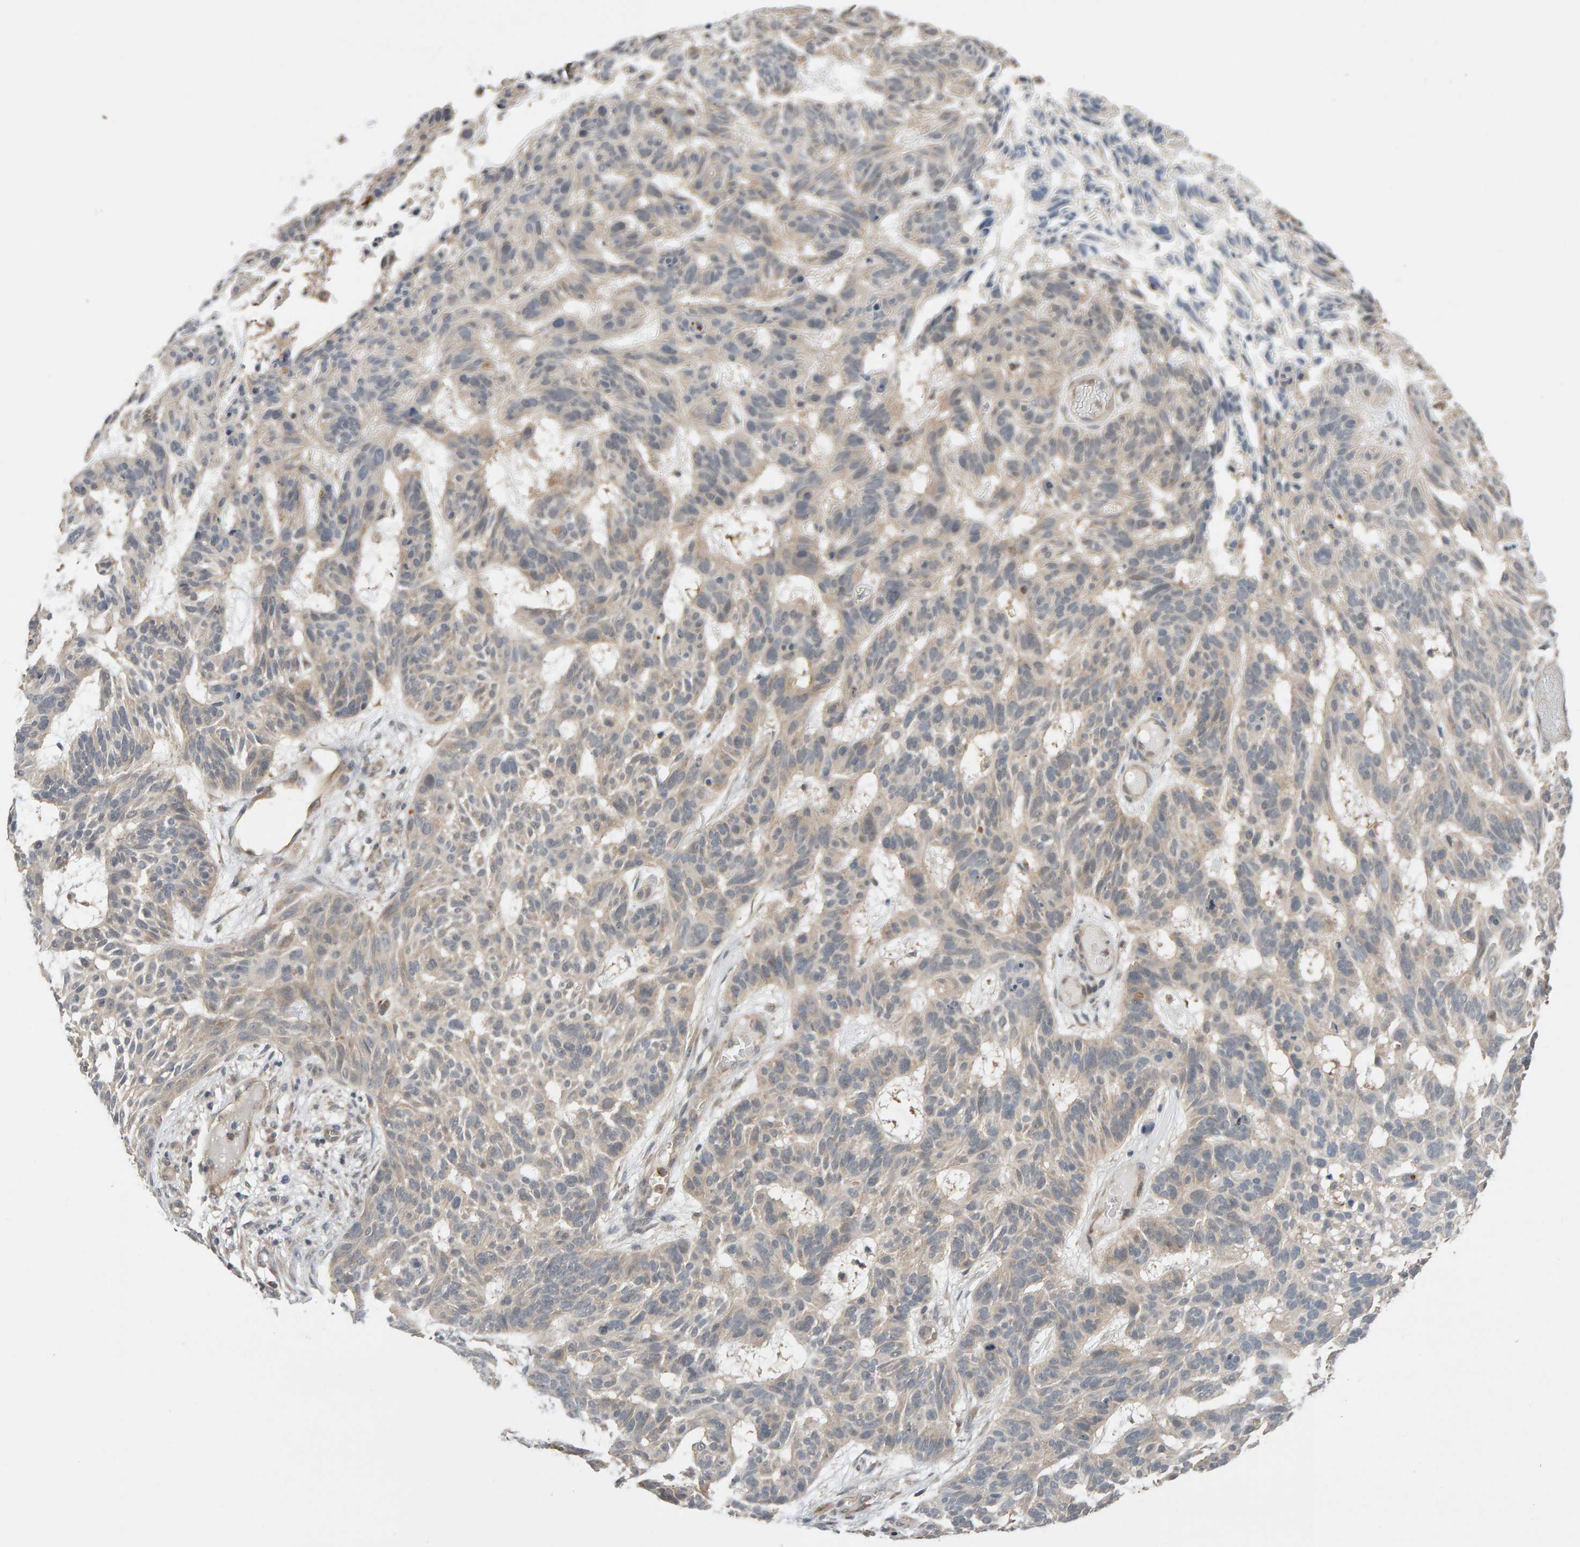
{"staining": {"intensity": "weak", "quantity": "25%-75%", "location": "cytoplasmic/membranous"}, "tissue": "skin cancer", "cell_type": "Tumor cells", "image_type": "cancer", "snomed": [{"axis": "morphology", "description": "Basal cell carcinoma"}, {"axis": "topography", "description": "Skin"}], "caption": "IHC (DAB) staining of skin cancer exhibits weak cytoplasmic/membranous protein staining in approximately 25%-75% of tumor cells.", "gene": "DNAJC7", "patient": {"sex": "male", "age": 85}}